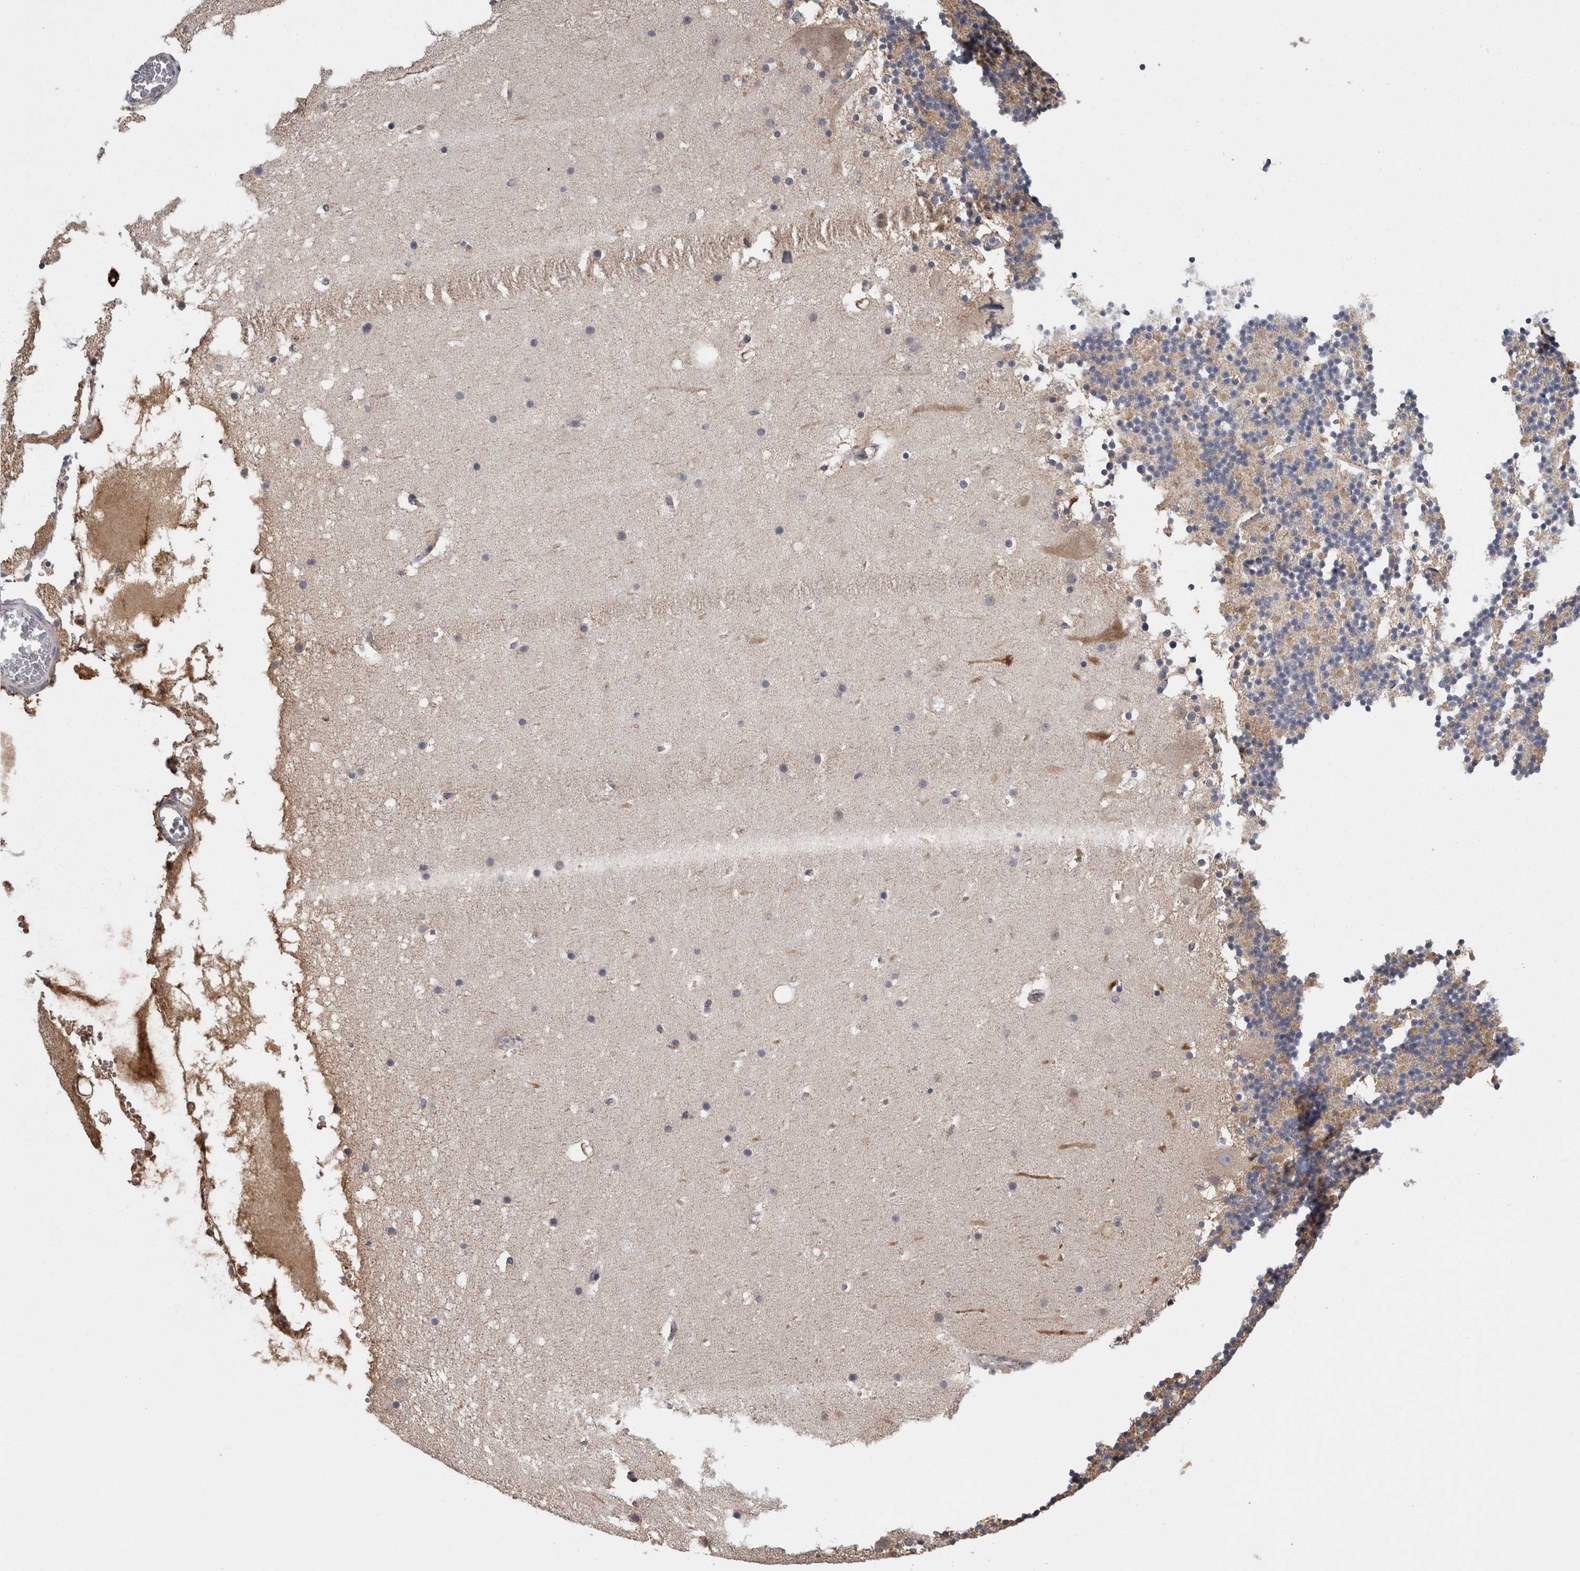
{"staining": {"intensity": "negative", "quantity": "none", "location": "none"}, "tissue": "cerebellum", "cell_type": "Cells in granular layer", "image_type": "normal", "snomed": [{"axis": "morphology", "description": "Normal tissue, NOS"}, {"axis": "topography", "description": "Cerebellum"}], "caption": "Photomicrograph shows no significant protein positivity in cells in granular layer of unremarkable cerebellum.", "gene": "TCAP", "patient": {"sex": "male", "age": 57}}